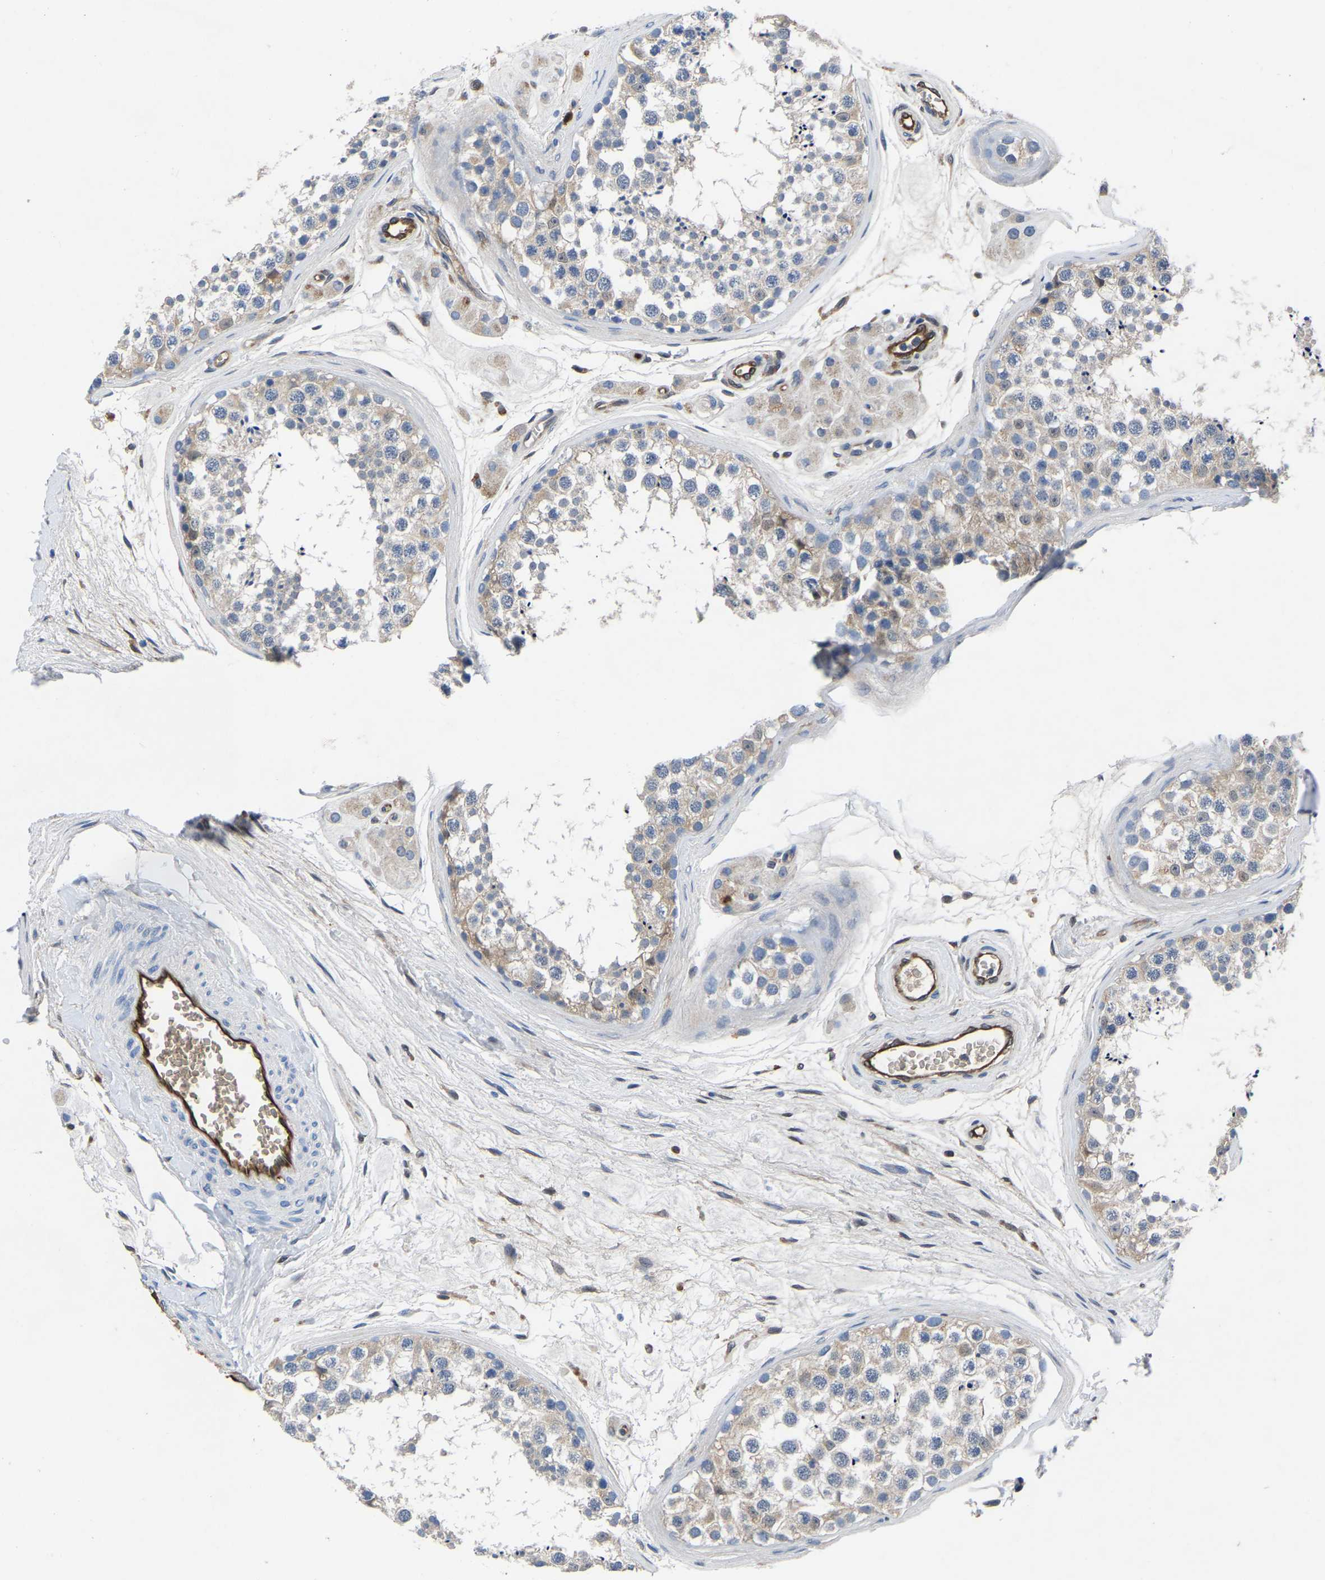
{"staining": {"intensity": "weak", "quantity": "25%-75%", "location": "cytoplasmic/membranous"}, "tissue": "testis", "cell_type": "Cells in seminiferous ducts", "image_type": "normal", "snomed": [{"axis": "morphology", "description": "Normal tissue, NOS"}, {"axis": "topography", "description": "Testis"}], "caption": "Immunohistochemistry (DAB) staining of unremarkable testis exhibits weak cytoplasmic/membranous protein expression in approximately 25%-75% of cells in seminiferous ducts. (DAB (3,3'-diaminobenzidine) IHC, brown staining for protein, blue staining for nuclei).", "gene": "ATG2B", "patient": {"sex": "male", "age": 56}}